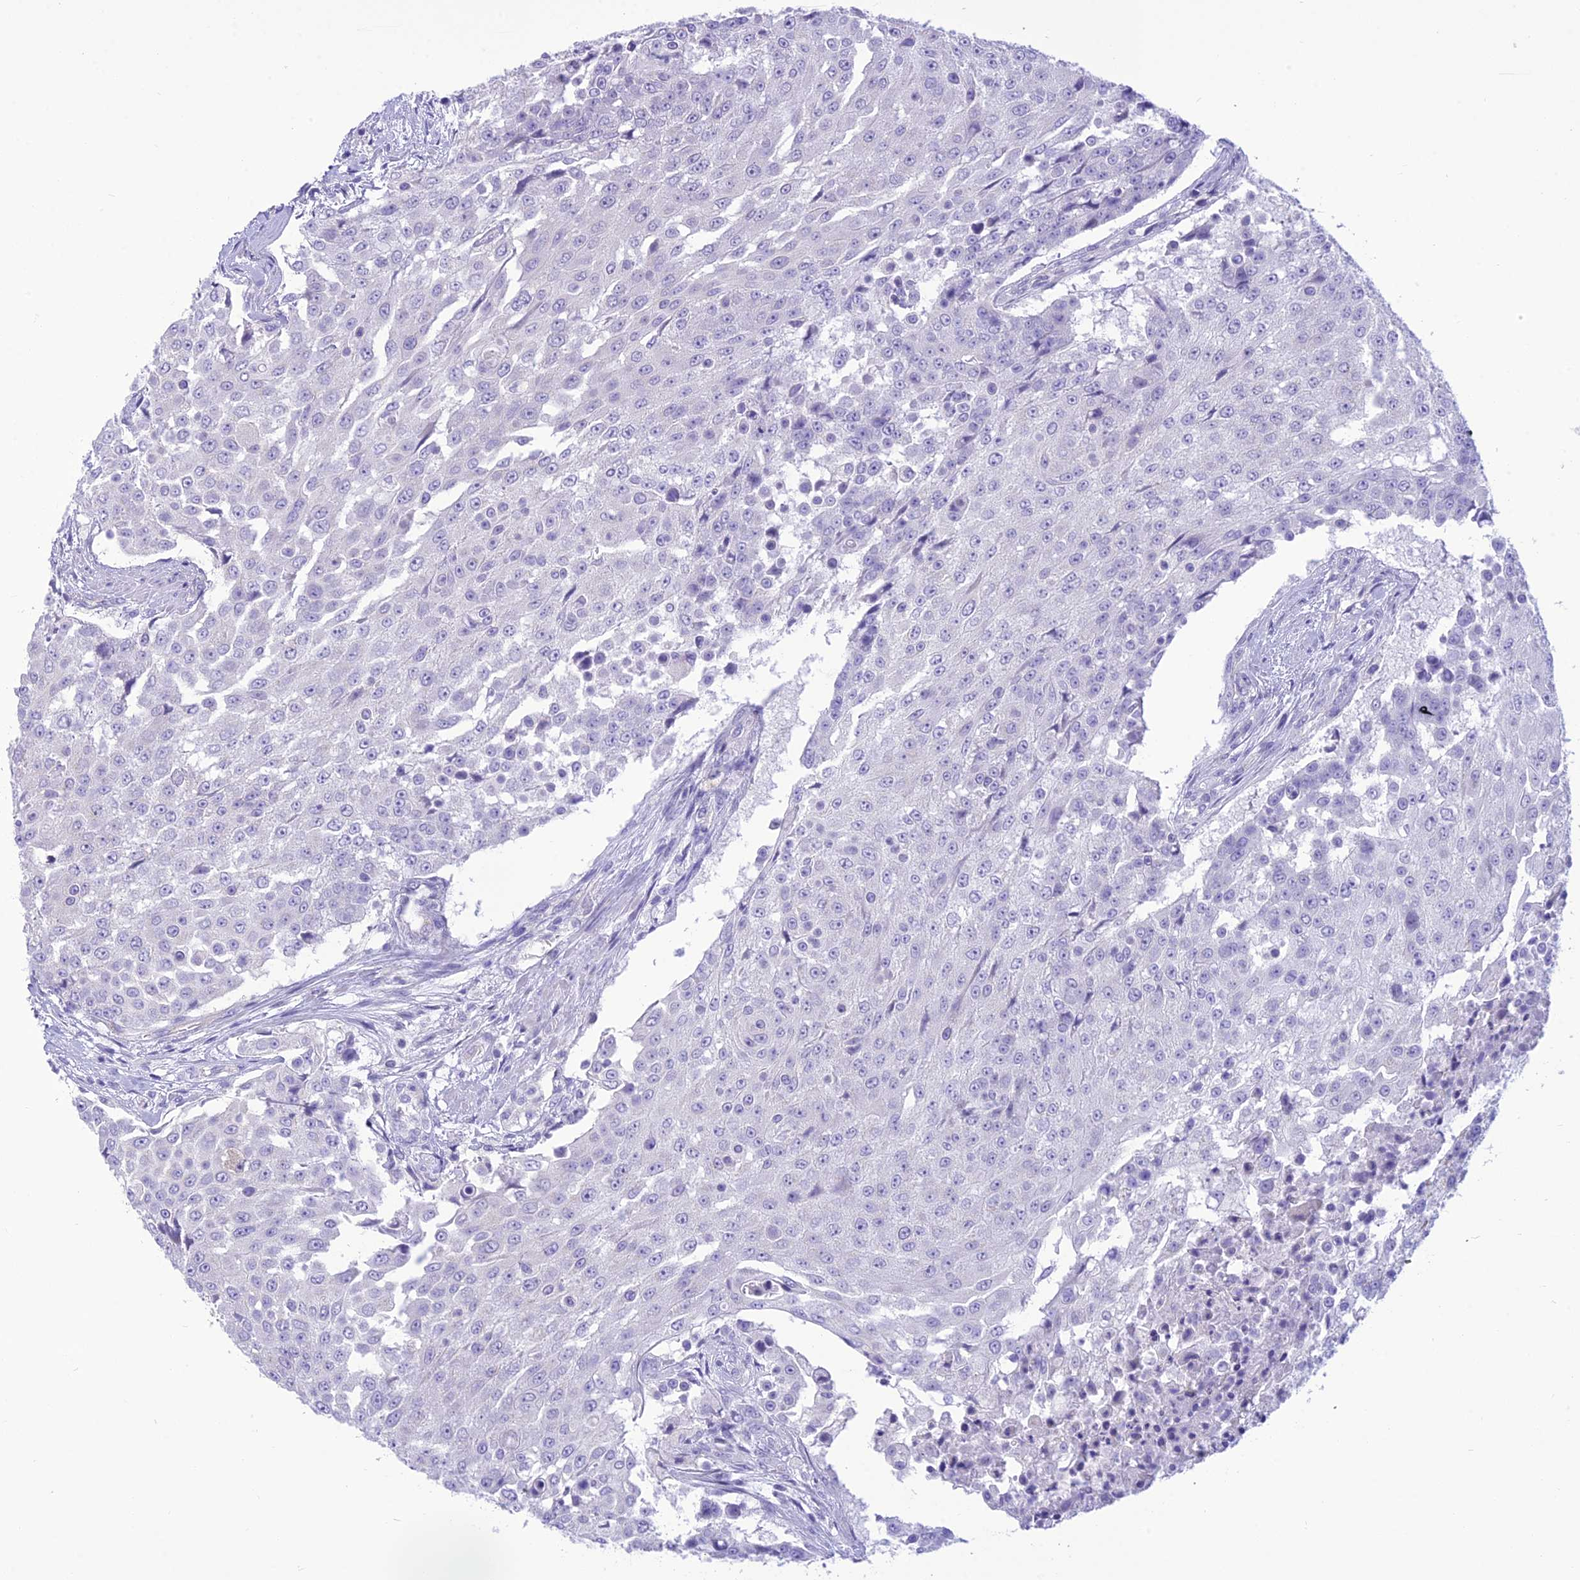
{"staining": {"intensity": "negative", "quantity": "none", "location": "none"}, "tissue": "urothelial cancer", "cell_type": "Tumor cells", "image_type": "cancer", "snomed": [{"axis": "morphology", "description": "Urothelial carcinoma, High grade"}, {"axis": "topography", "description": "Urinary bladder"}], "caption": "IHC histopathology image of urothelial cancer stained for a protein (brown), which shows no staining in tumor cells.", "gene": "DHDH", "patient": {"sex": "female", "age": 63}}